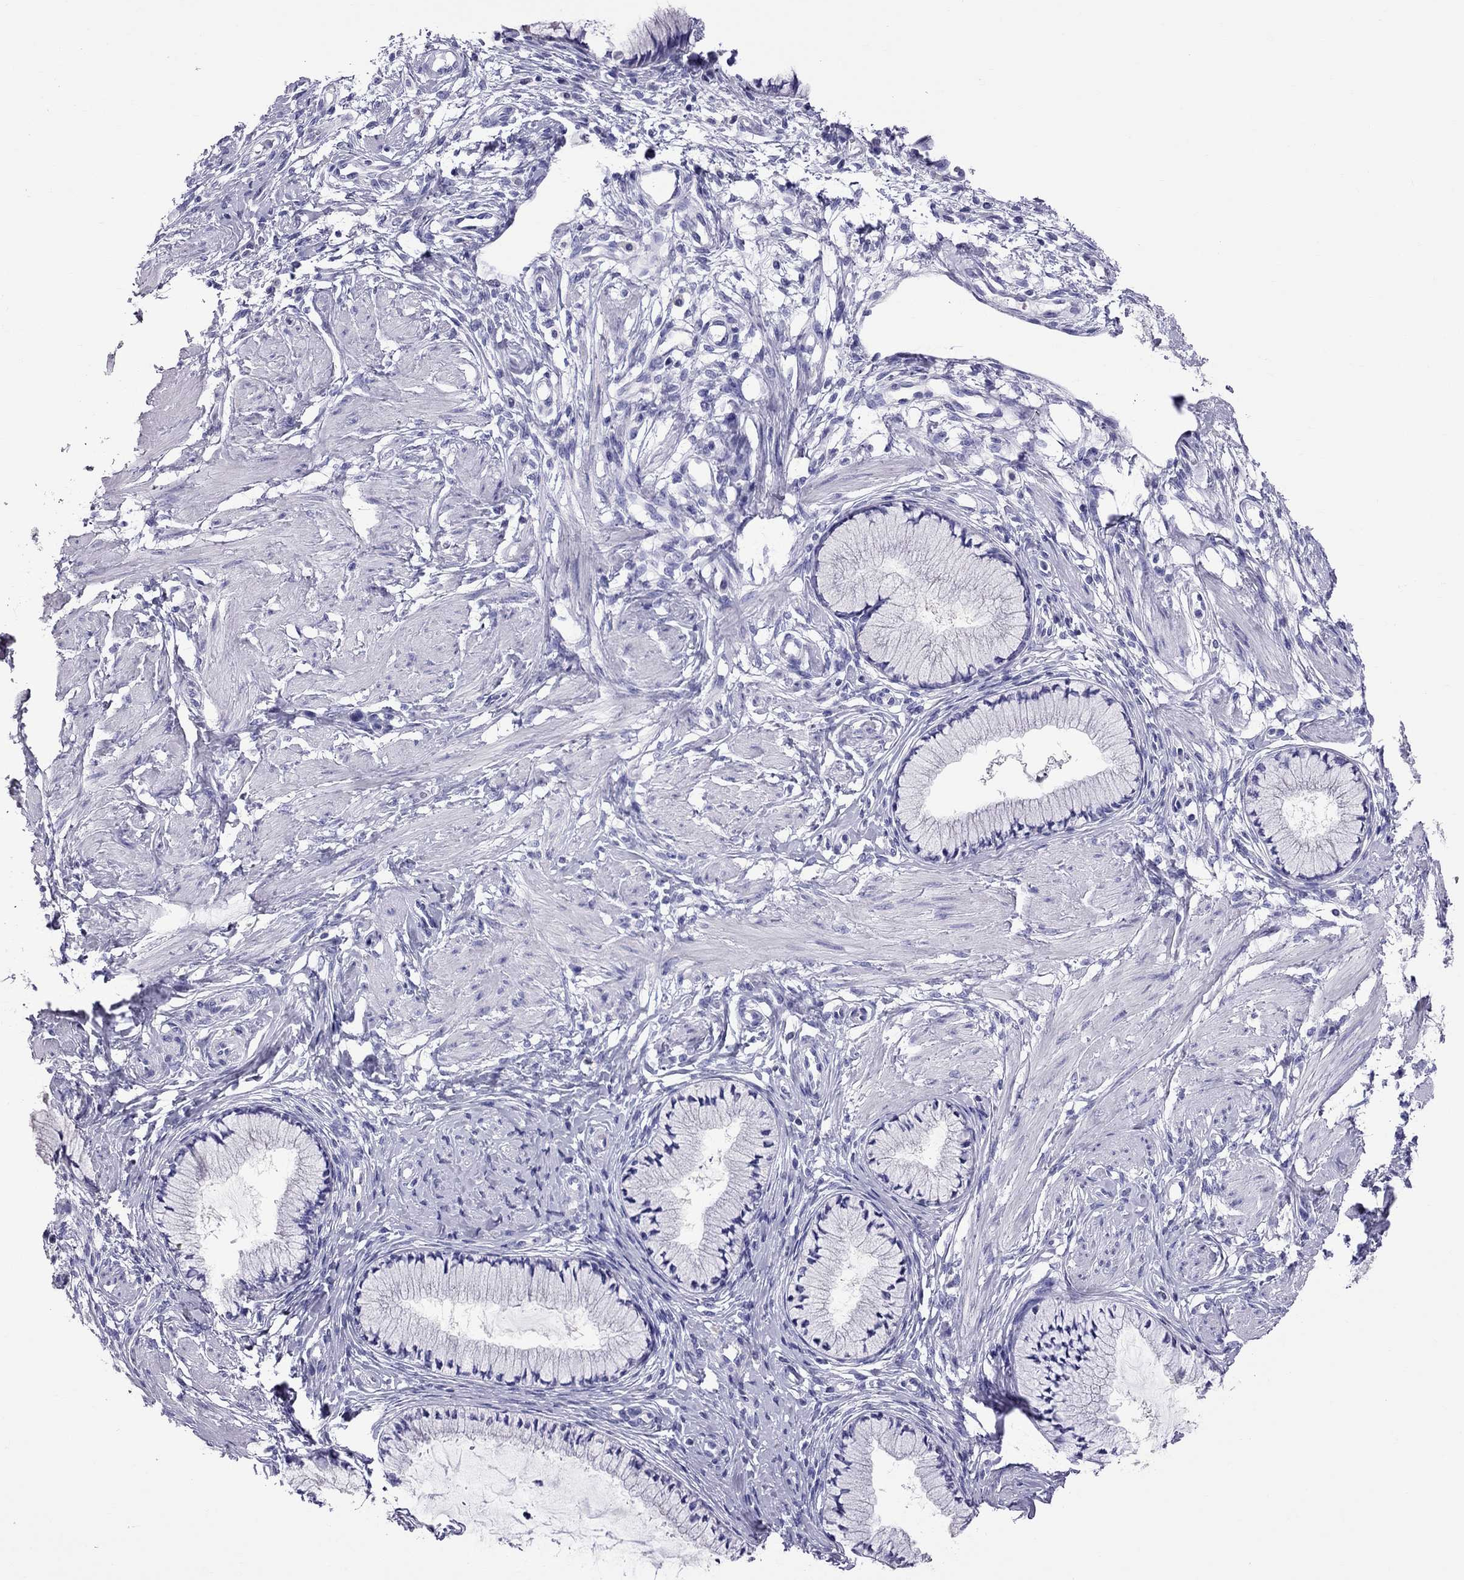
{"staining": {"intensity": "negative", "quantity": "none", "location": "none"}, "tissue": "cervix", "cell_type": "Glandular cells", "image_type": "normal", "snomed": [{"axis": "morphology", "description": "Normal tissue, NOS"}, {"axis": "topography", "description": "Cervix"}], "caption": "Immunohistochemical staining of unremarkable cervix reveals no significant expression in glandular cells. The staining is performed using DAB (3,3'-diaminobenzidine) brown chromogen with nuclei counter-stained in using hematoxylin.", "gene": "TTLL13", "patient": {"sex": "female", "age": 37}}